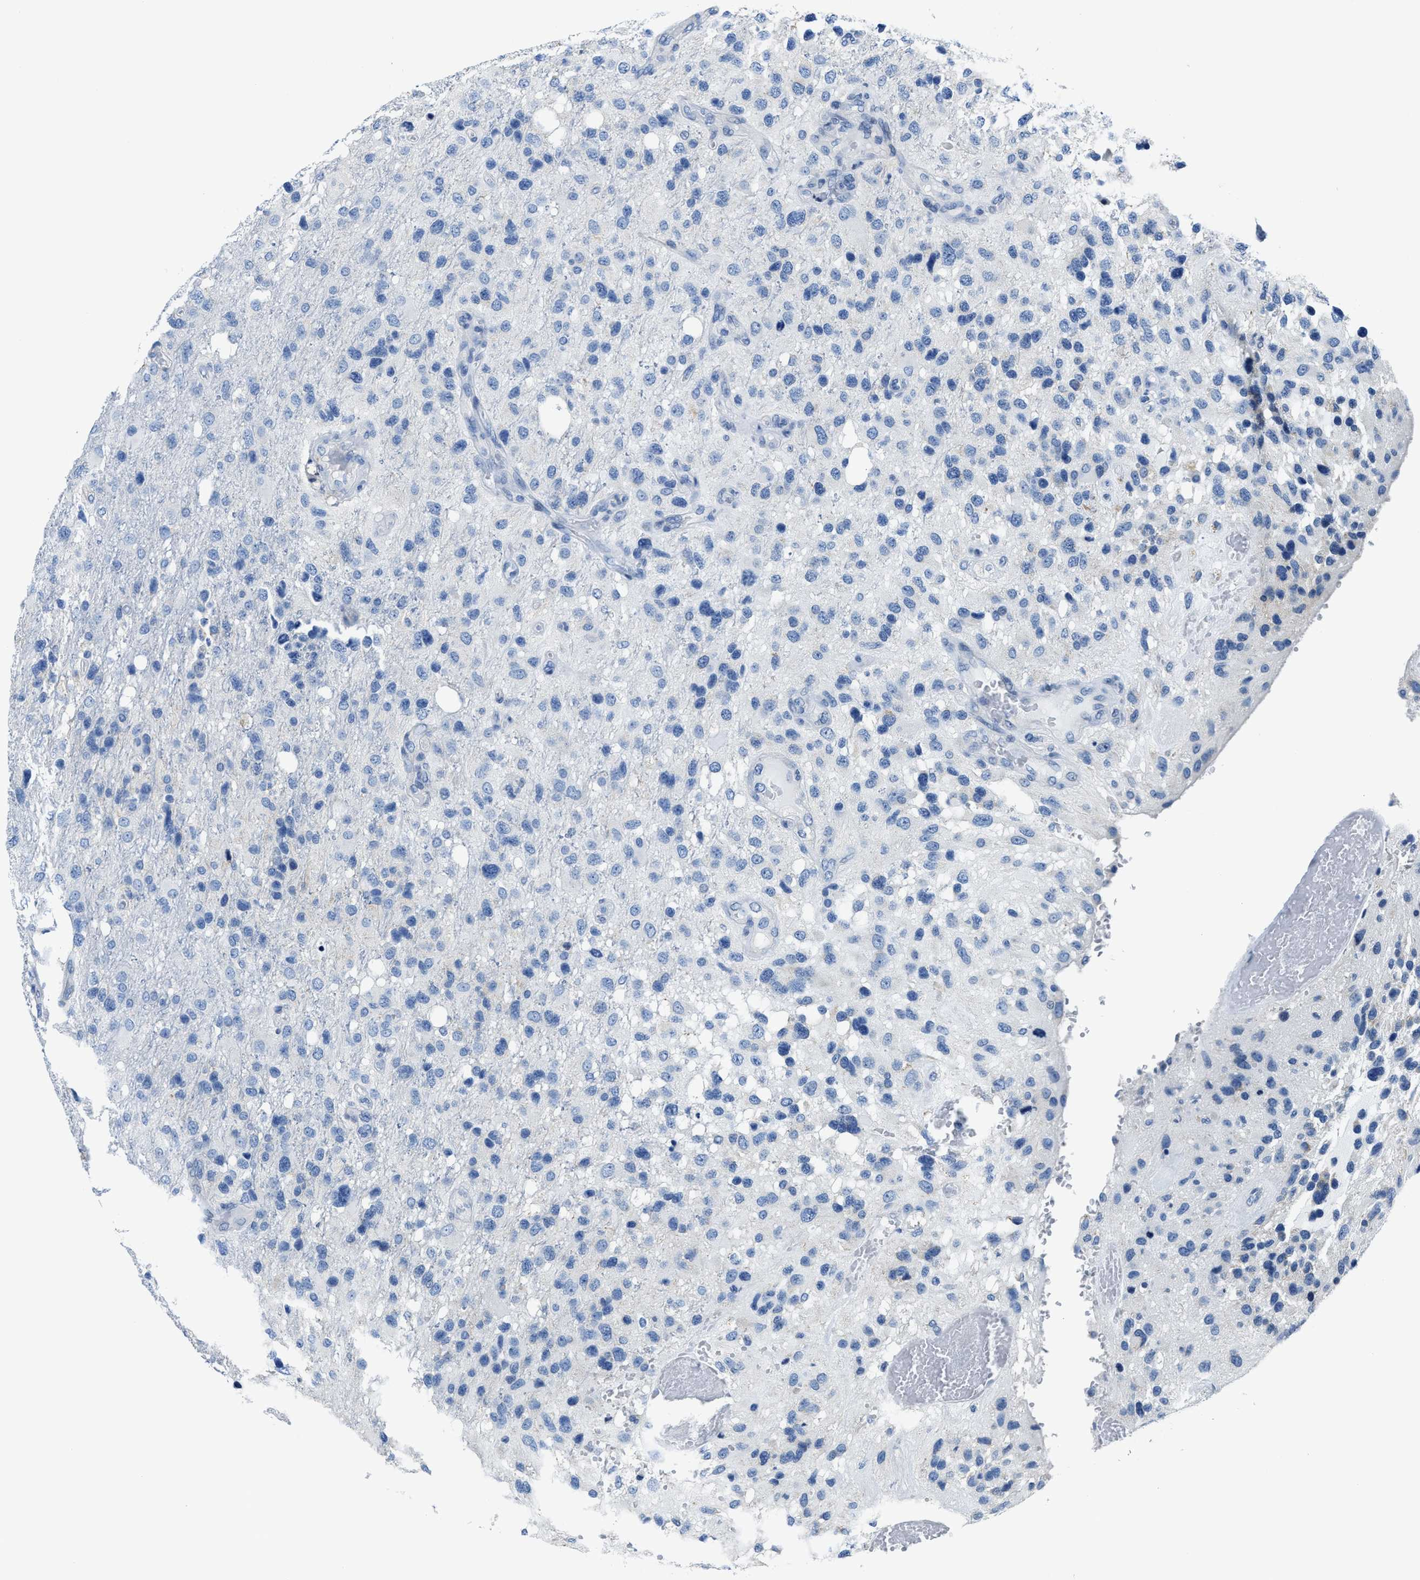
{"staining": {"intensity": "negative", "quantity": "none", "location": "none"}, "tissue": "glioma", "cell_type": "Tumor cells", "image_type": "cancer", "snomed": [{"axis": "morphology", "description": "Glioma, malignant, High grade"}, {"axis": "topography", "description": "Brain"}], "caption": "Immunohistochemical staining of human malignant glioma (high-grade) exhibits no significant staining in tumor cells.", "gene": "ASZ1", "patient": {"sex": "female", "age": 58}}